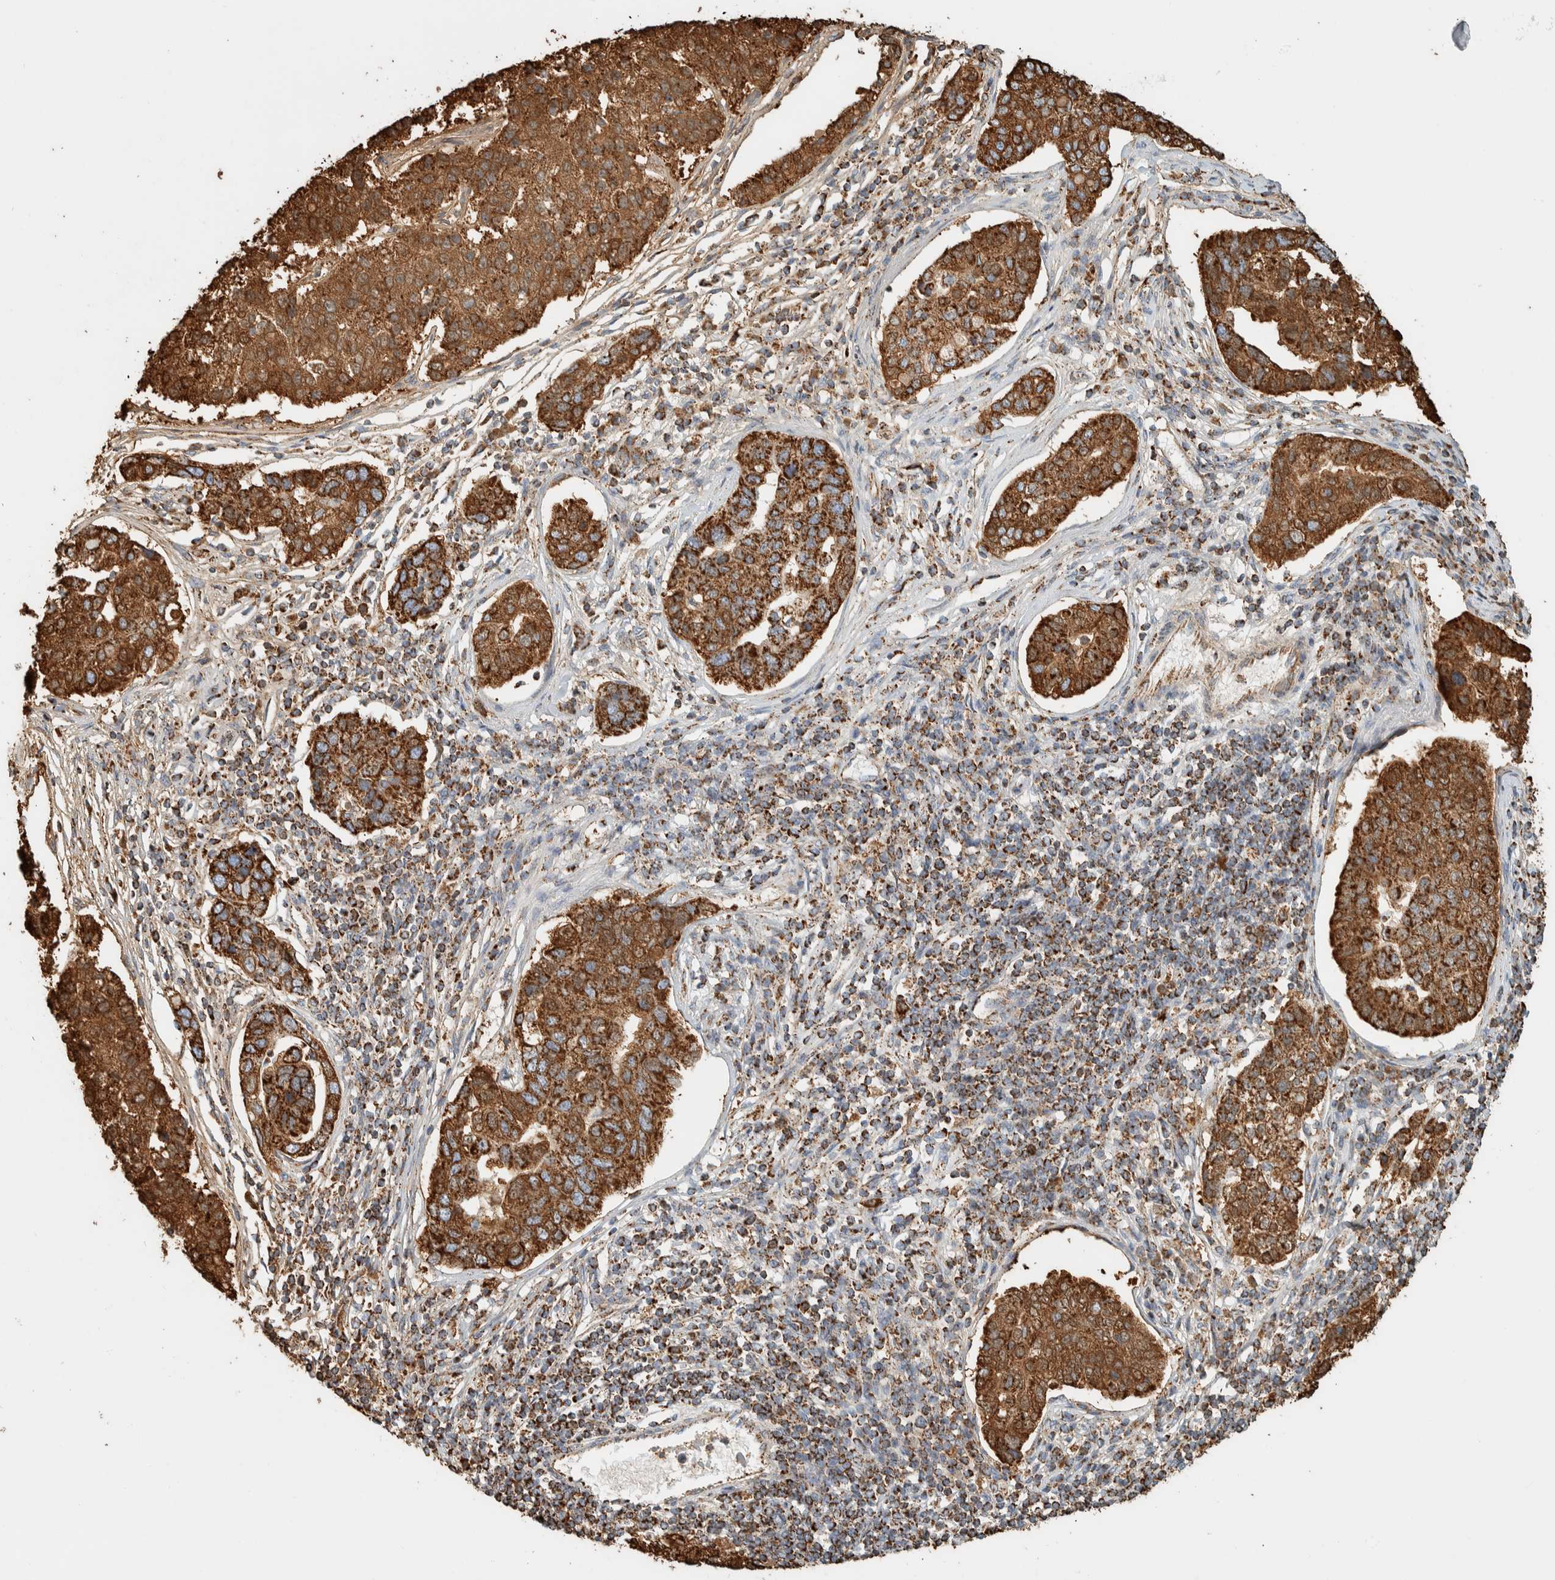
{"staining": {"intensity": "strong", "quantity": ">75%", "location": "cytoplasmic/membranous"}, "tissue": "pancreatic cancer", "cell_type": "Tumor cells", "image_type": "cancer", "snomed": [{"axis": "morphology", "description": "Adenocarcinoma, NOS"}, {"axis": "topography", "description": "Pancreas"}], "caption": "IHC histopathology image of pancreatic cancer (adenocarcinoma) stained for a protein (brown), which reveals high levels of strong cytoplasmic/membranous staining in approximately >75% of tumor cells.", "gene": "ZNF454", "patient": {"sex": "female", "age": 61}}